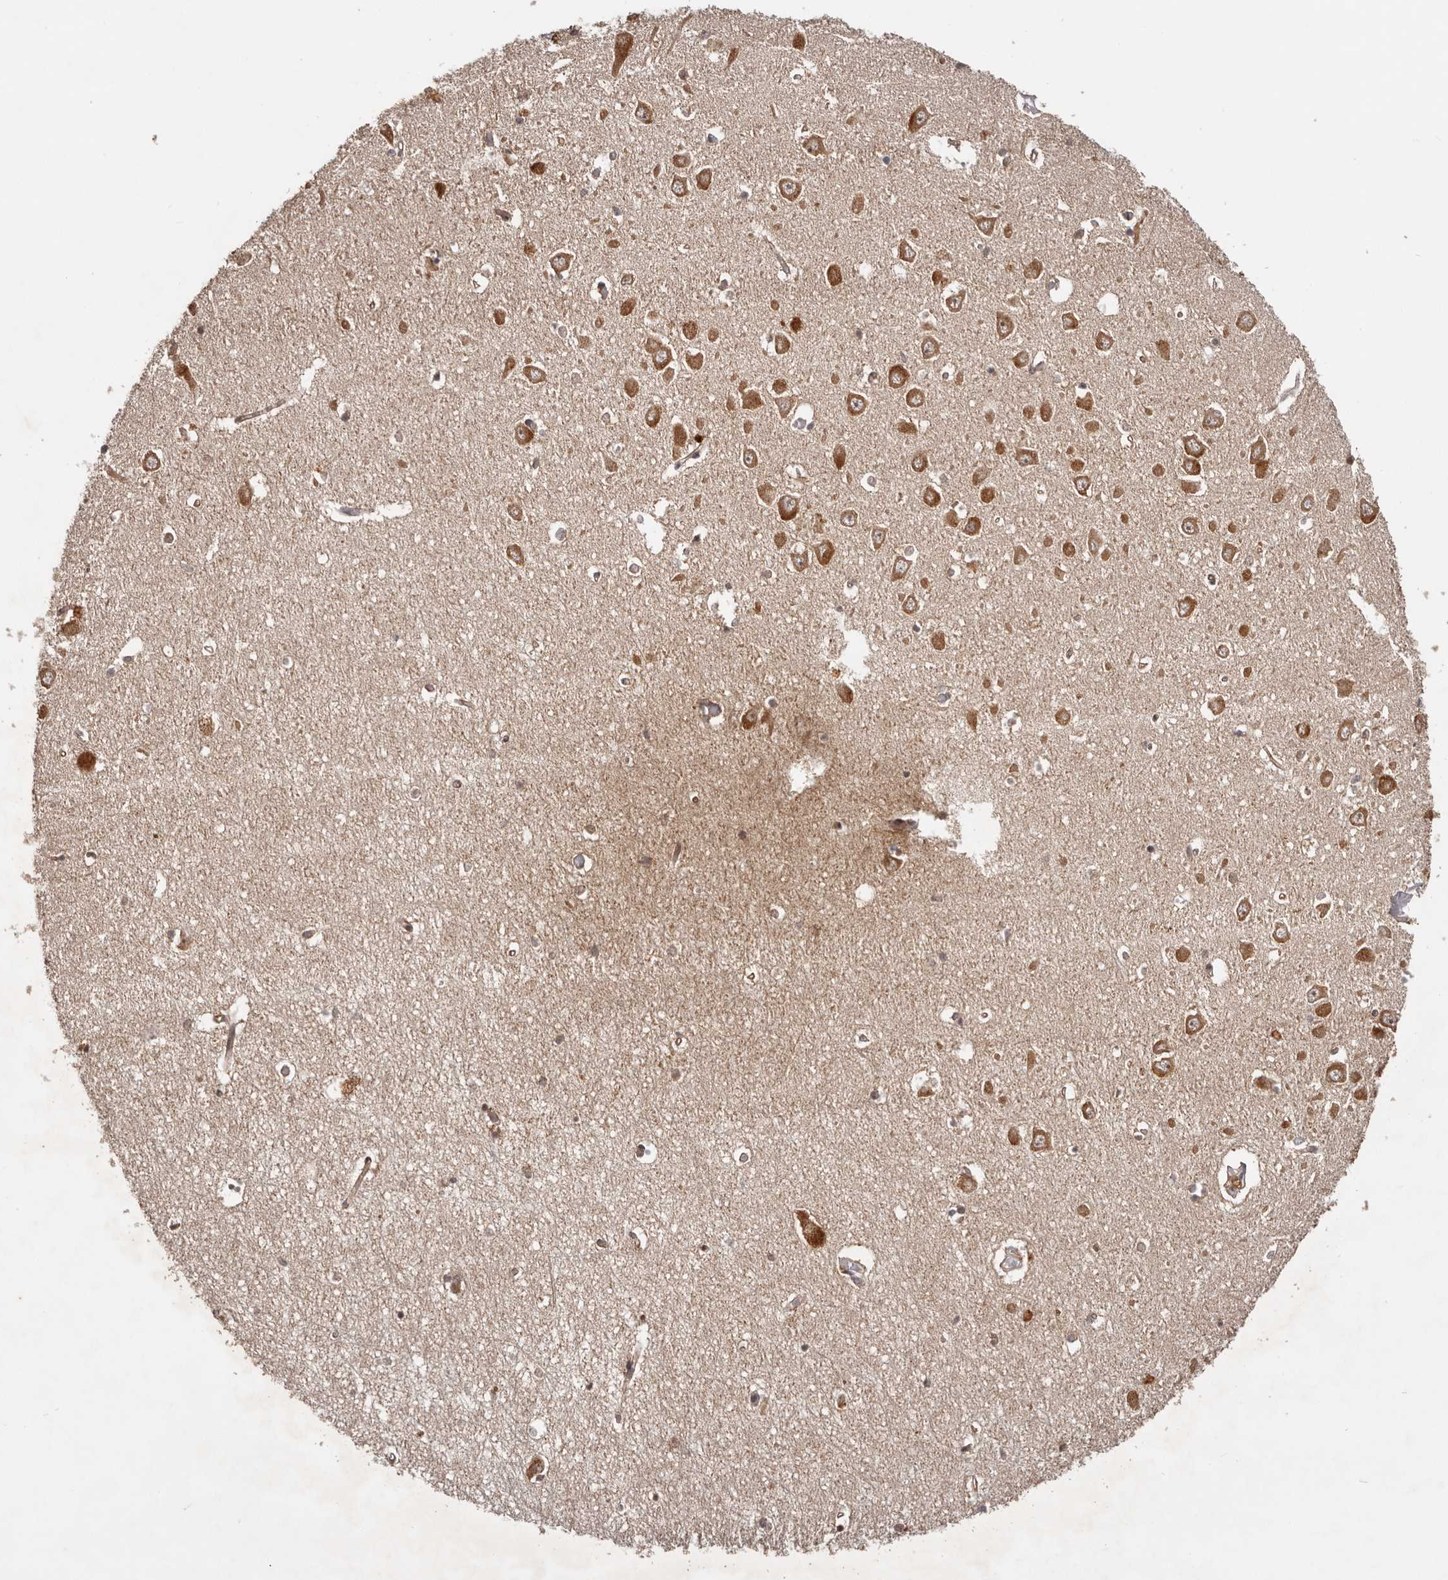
{"staining": {"intensity": "negative", "quantity": "none", "location": "none"}, "tissue": "hippocampus", "cell_type": "Glial cells", "image_type": "normal", "snomed": [{"axis": "morphology", "description": "Normal tissue, NOS"}, {"axis": "topography", "description": "Hippocampus"}], "caption": "Glial cells are negative for brown protein staining in unremarkable hippocampus. (DAB (3,3'-diaminobenzidine) IHC with hematoxylin counter stain).", "gene": "PKIB", "patient": {"sex": "male", "age": 70}}